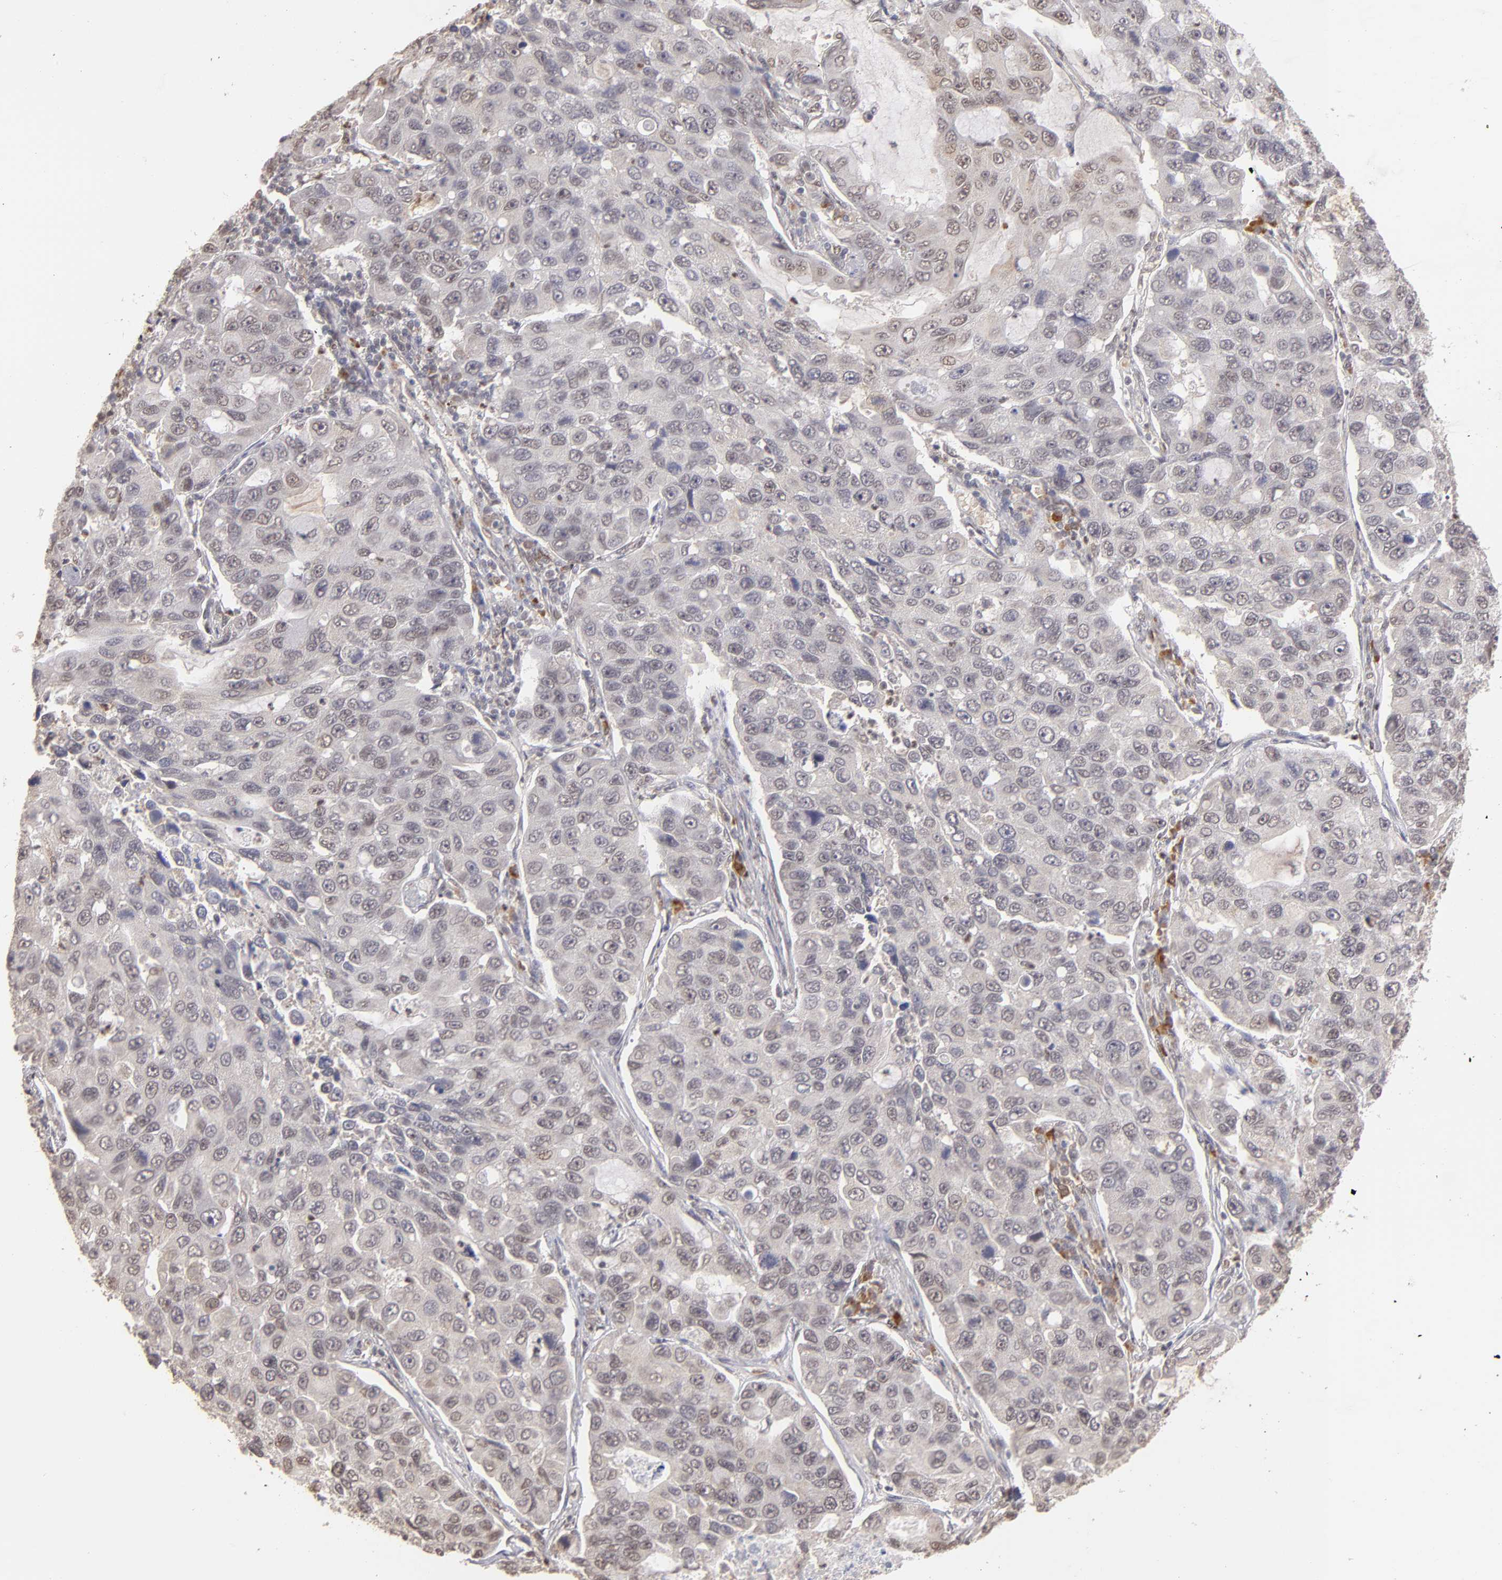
{"staining": {"intensity": "weak", "quantity": "<25%", "location": "nuclear"}, "tissue": "lung cancer", "cell_type": "Tumor cells", "image_type": "cancer", "snomed": [{"axis": "morphology", "description": "Adenocarcinoma, NOS"}, {"axis": "topography", "description": "Lung"}], "caption": "Lung cancer stained for a protein using IHC displays no positivity tumor cells.", "gene": "NFE2", "patient": {"sex": "male", "age": 64}}